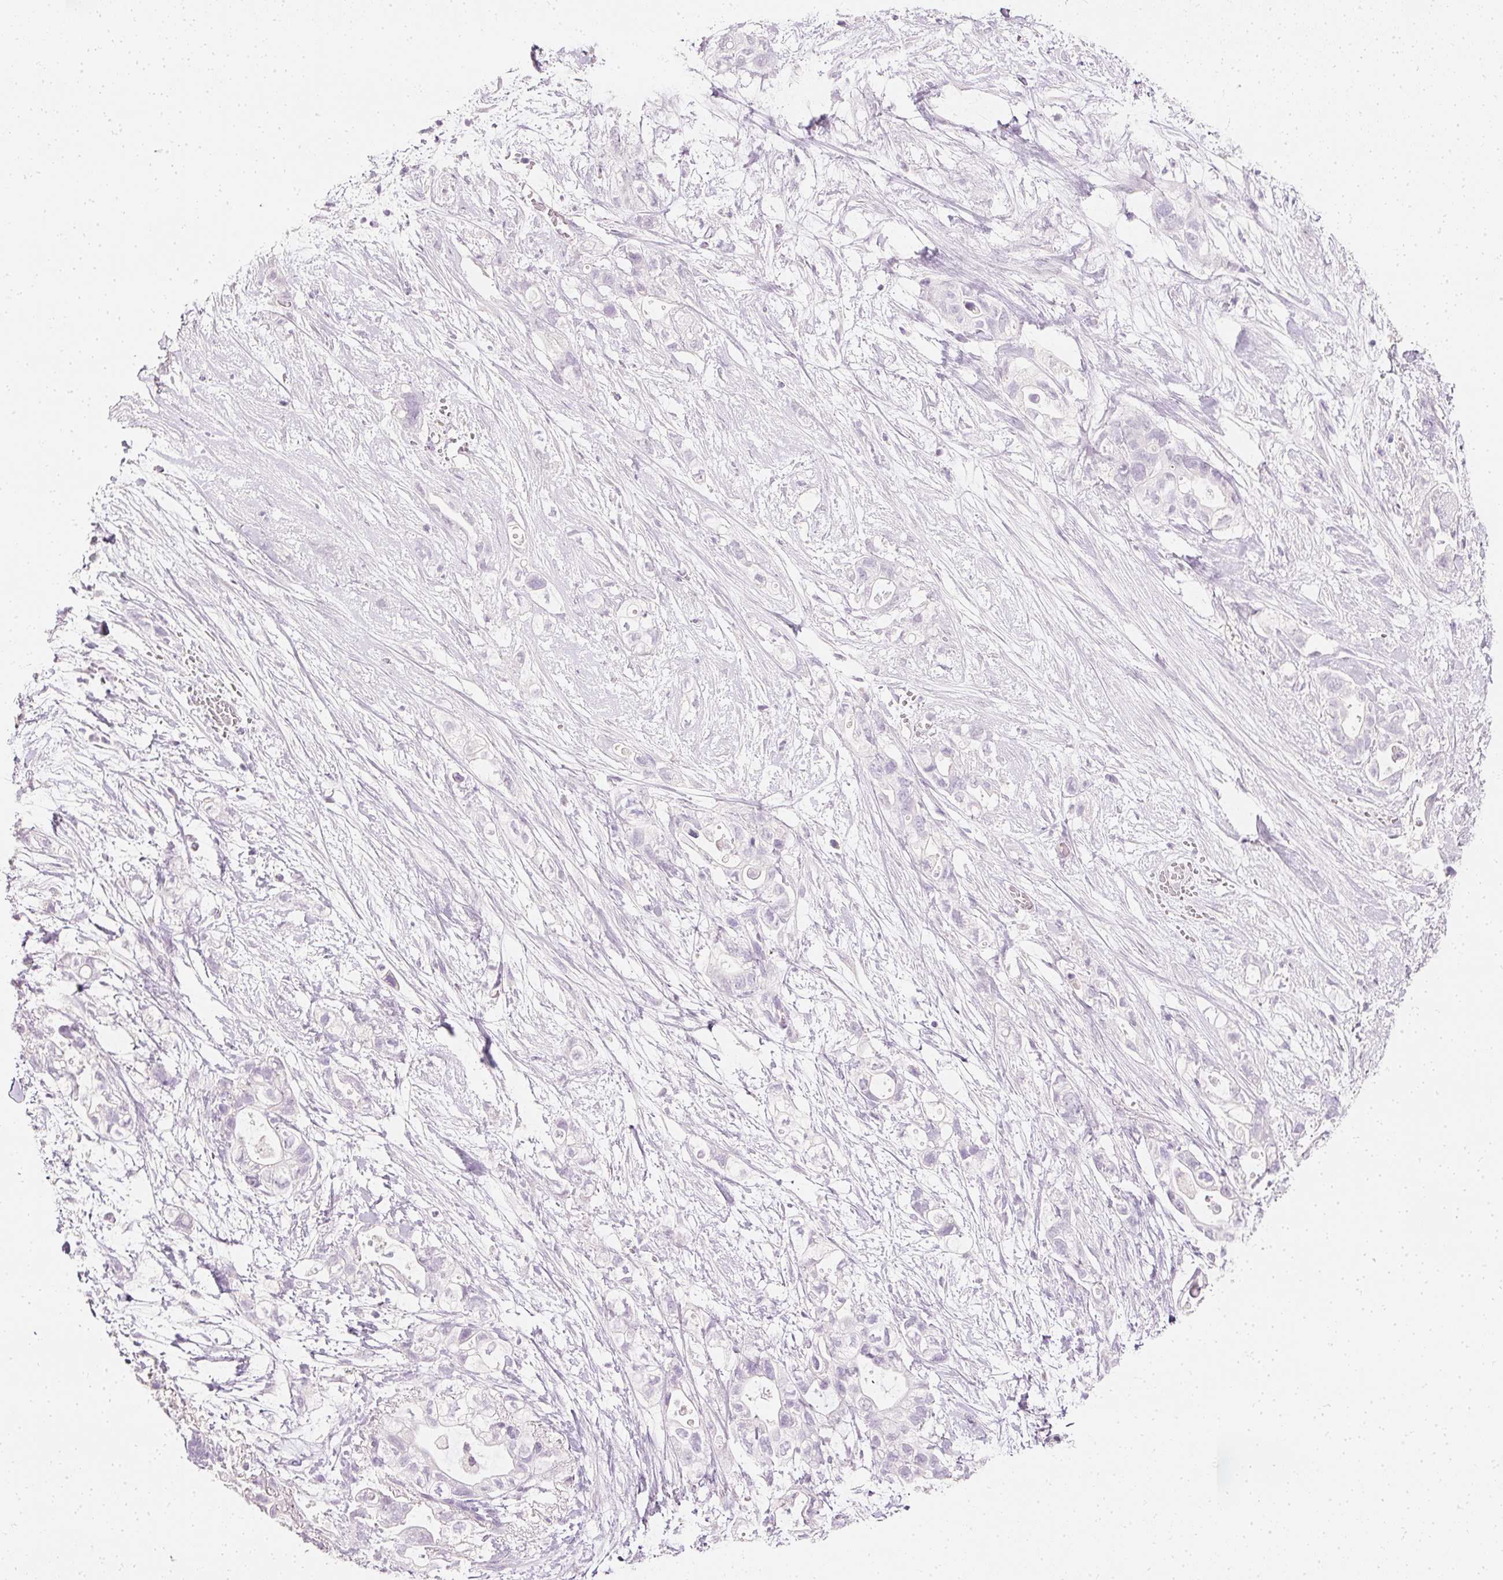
{"staining": {"intensity": "negative", "quantity": "none", "location": "none"}, "tissue": "pancreatic cancer", "cell_type": "Tumor cells", "image_type": "cancer", "snomed": [{"axis": "morphology", "description": "Adenocarcinoma, NOS"}, {"axis": "topography", "description": "Pancreas"}], "caption": "Adenocarcinoma (pancreatic) was stained to show a protein in brown. There is no significant expression in tumor cells.", "gene": "ELAVL3", "patient": {"sex": "female", "age": 72}}